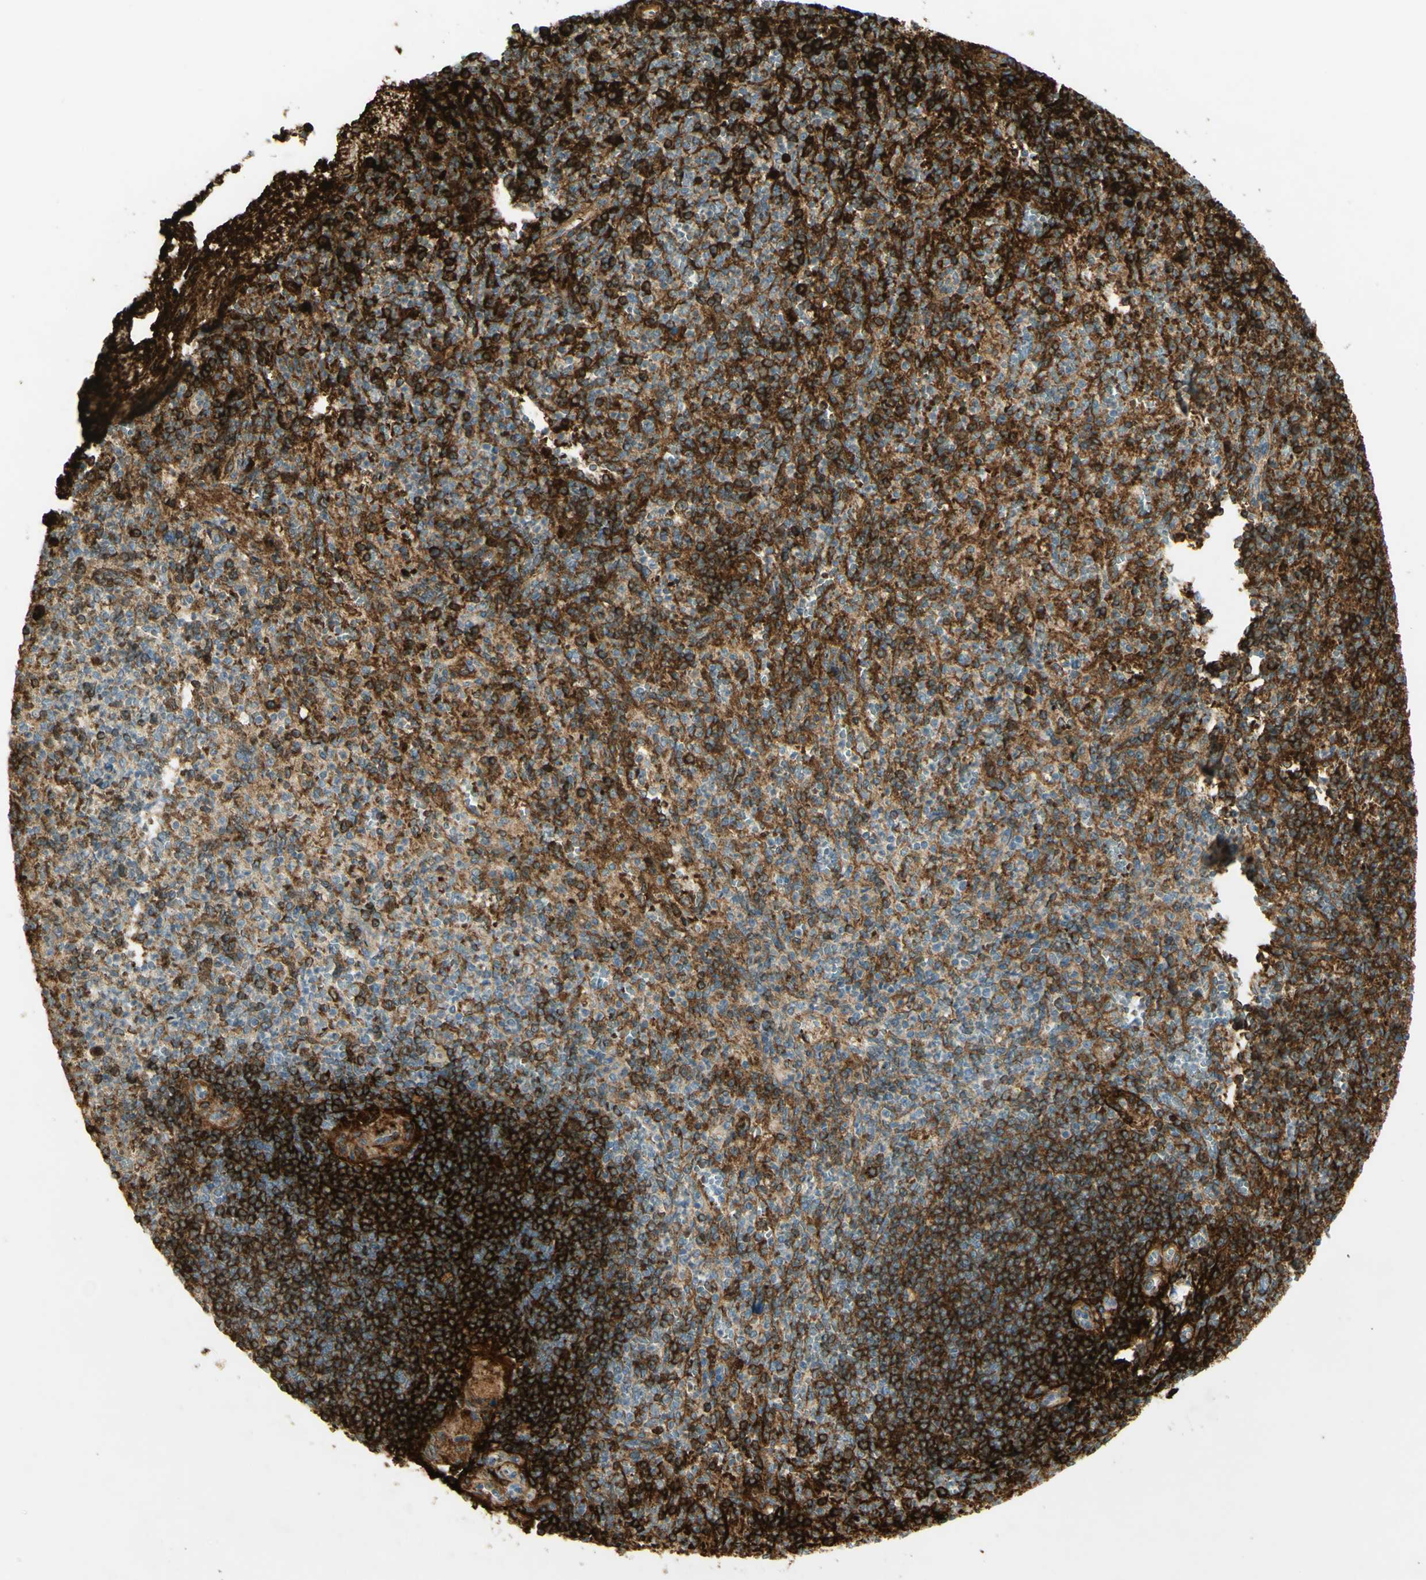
{"staining": {"intensity": "strong", "quantity": "<25%", "location": "cytoplasmic/membranous"}, "tissue": "spleen", "cell_type": "Cells in red pulp", "image_type": "normal", "snomed": [{"axis": "morphology", "description": "Normal tissue, NOS"}, {"axis": "topography", "description": "Spleen"}], "caption": "Brown immunohistochemical staining in unremarkable spleen displays strong cytoplasmic/membranous expression in about <25% of cells in red pulp.", "gene": "TNN", "patient": {"sex": "female", "age": 74}}